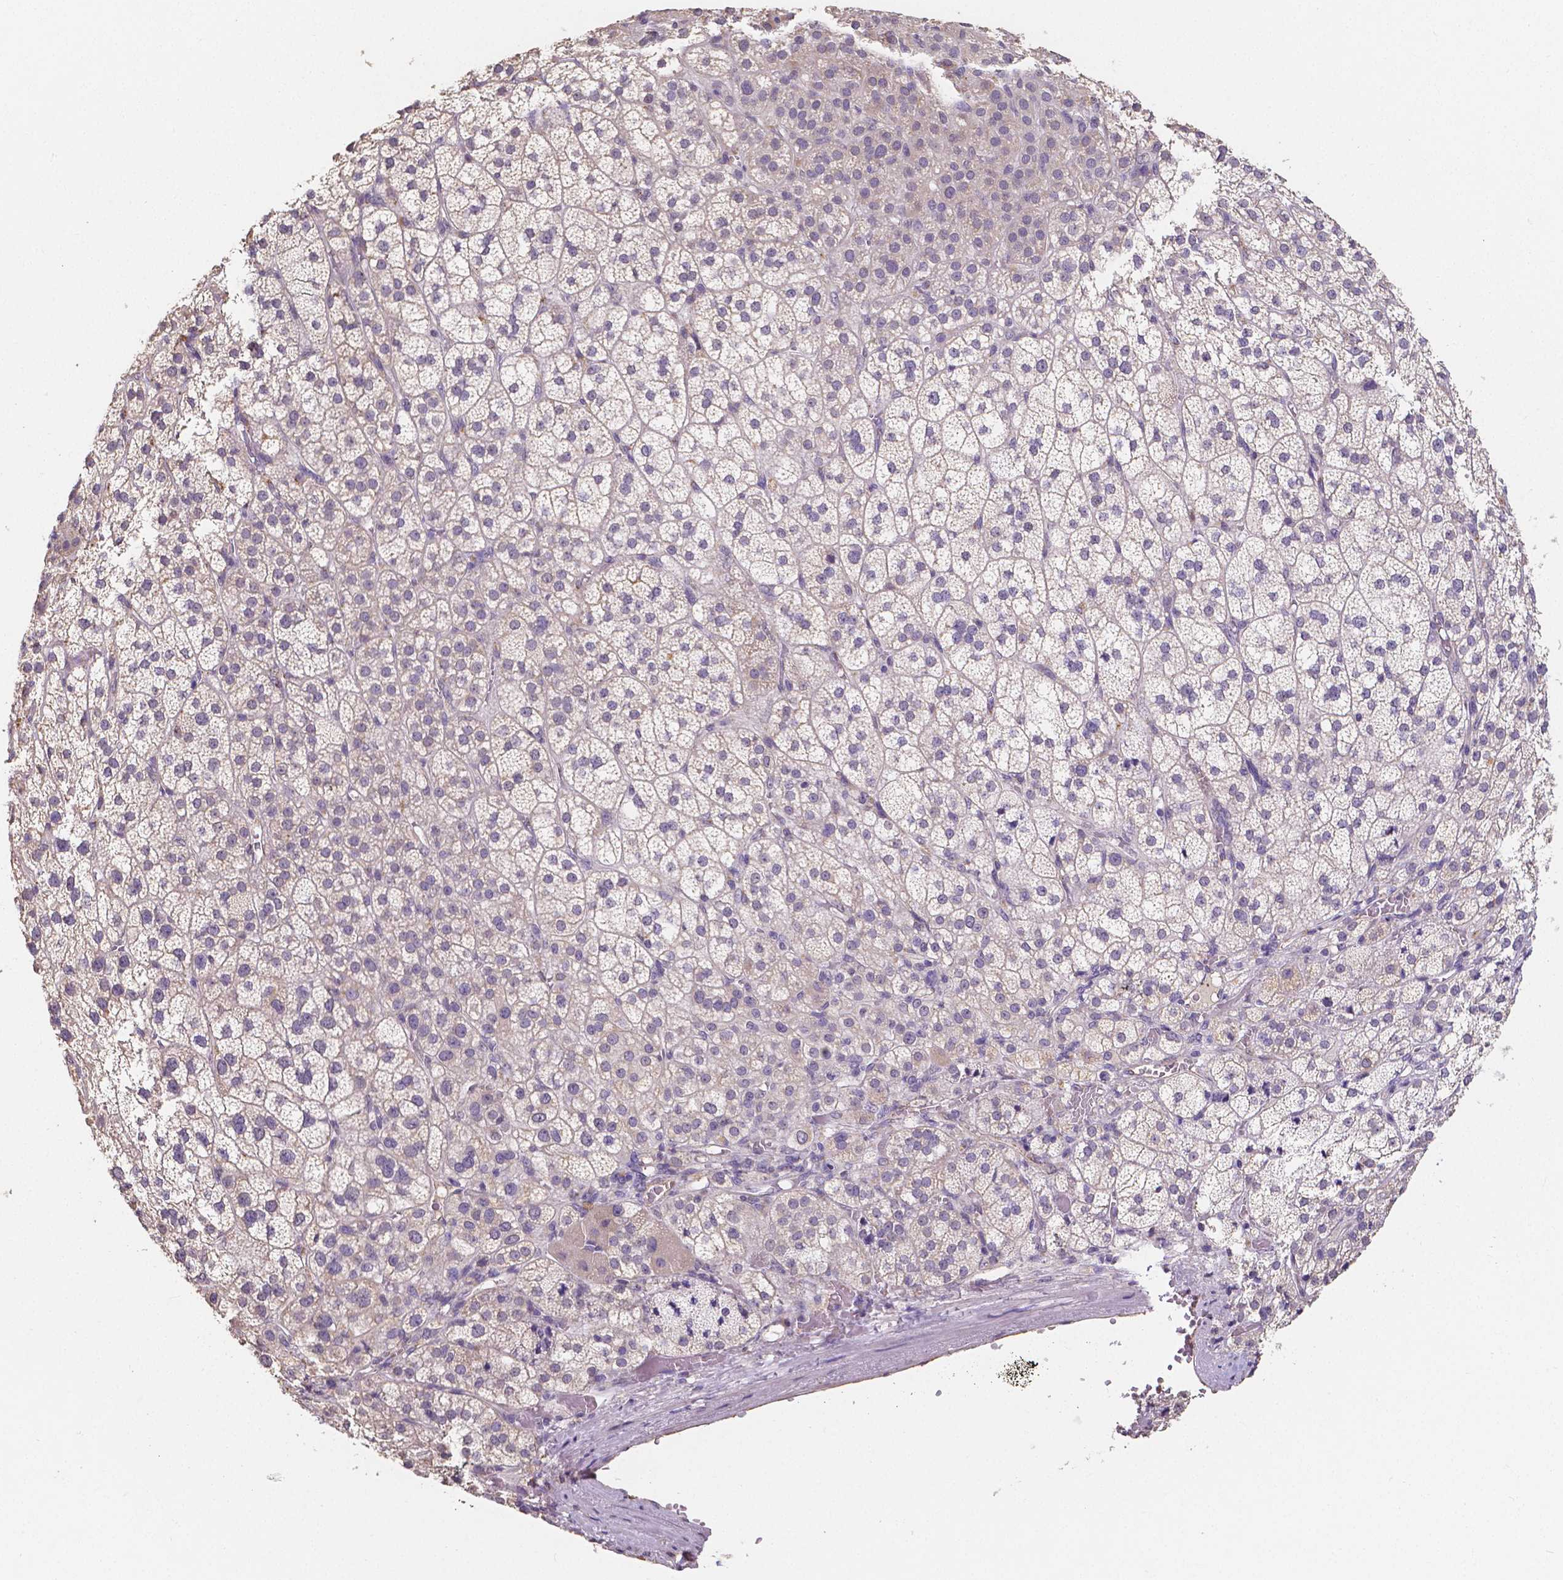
{"staining": {"intensity": "weak", "quantity": "<25%", "location": "cytoplasmic/membranous"}, "tissue": "adrenal gland", "cell_type": "Glandular cells", "image_type": "normal", "snomed": [{"axis": "morphology", "description": "Normal tissue, NOS"}, {"axis": "topography", "description": "Adrenal gland"}], "caption": "The histopathology image shows no significant expression in glandular cells of adrenal gland. (Immunohistochemistry, brightfield microscopy, high magnification).", "gene": "ELAVL2", "patient": {"sex": "female", "age": 60}}